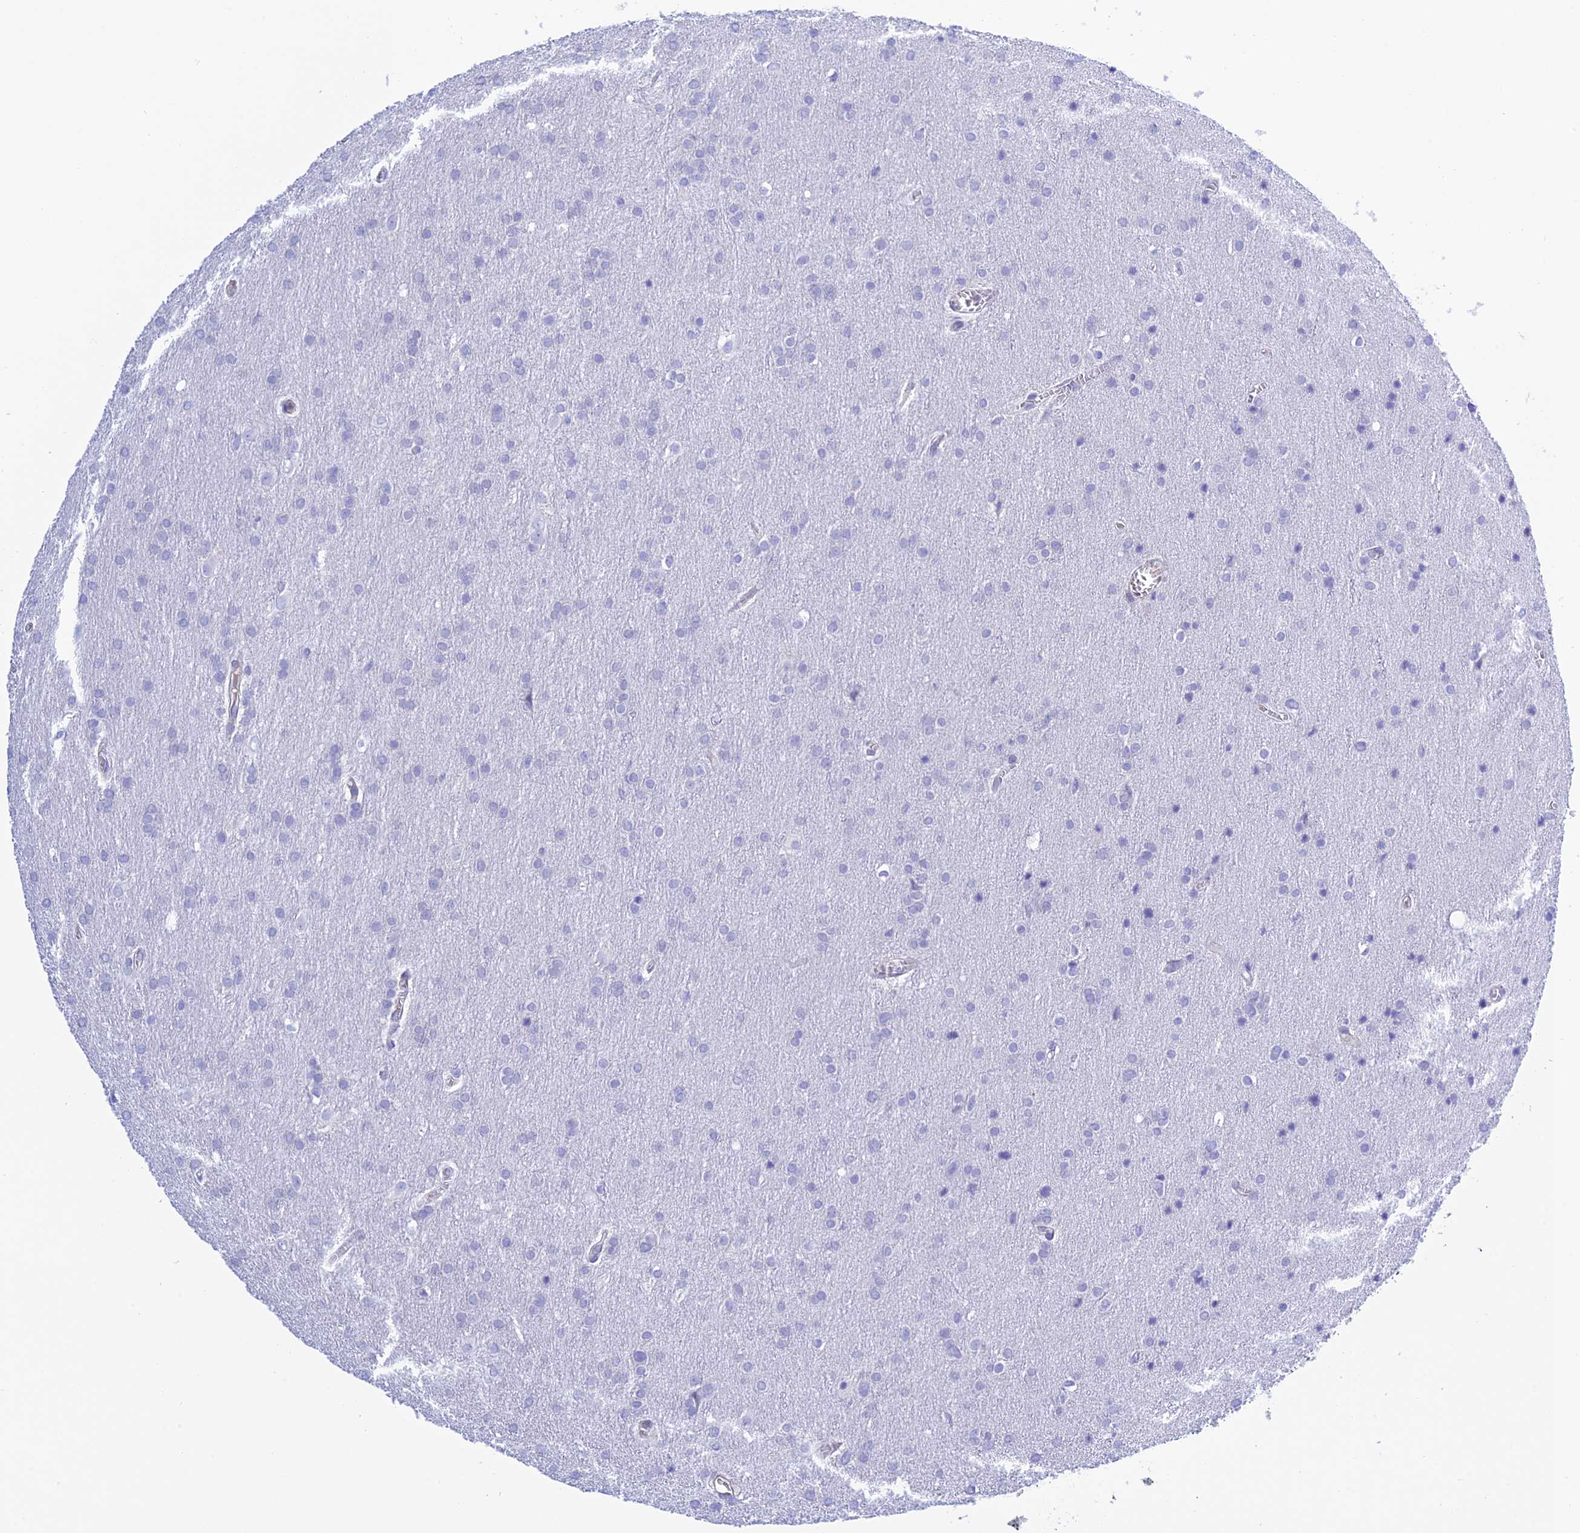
{"staining": {"intensity": "negative", "quantity": "none", "location": "none"}, "tissue": "glioma", "cell_type": "Tumor cells", "image_type": "cancer", "snomed": [{"axis": "morphology", "description": "Glioma, malignant, Low grade"}, {"axis": "topography", "description": "Brain"}], "caption": "The IHC micrograph has no significant staining in tumor cells of glioma tissue.", "gene": "ZDHHC16", "patient": {"sex": "female", "age": 32}}